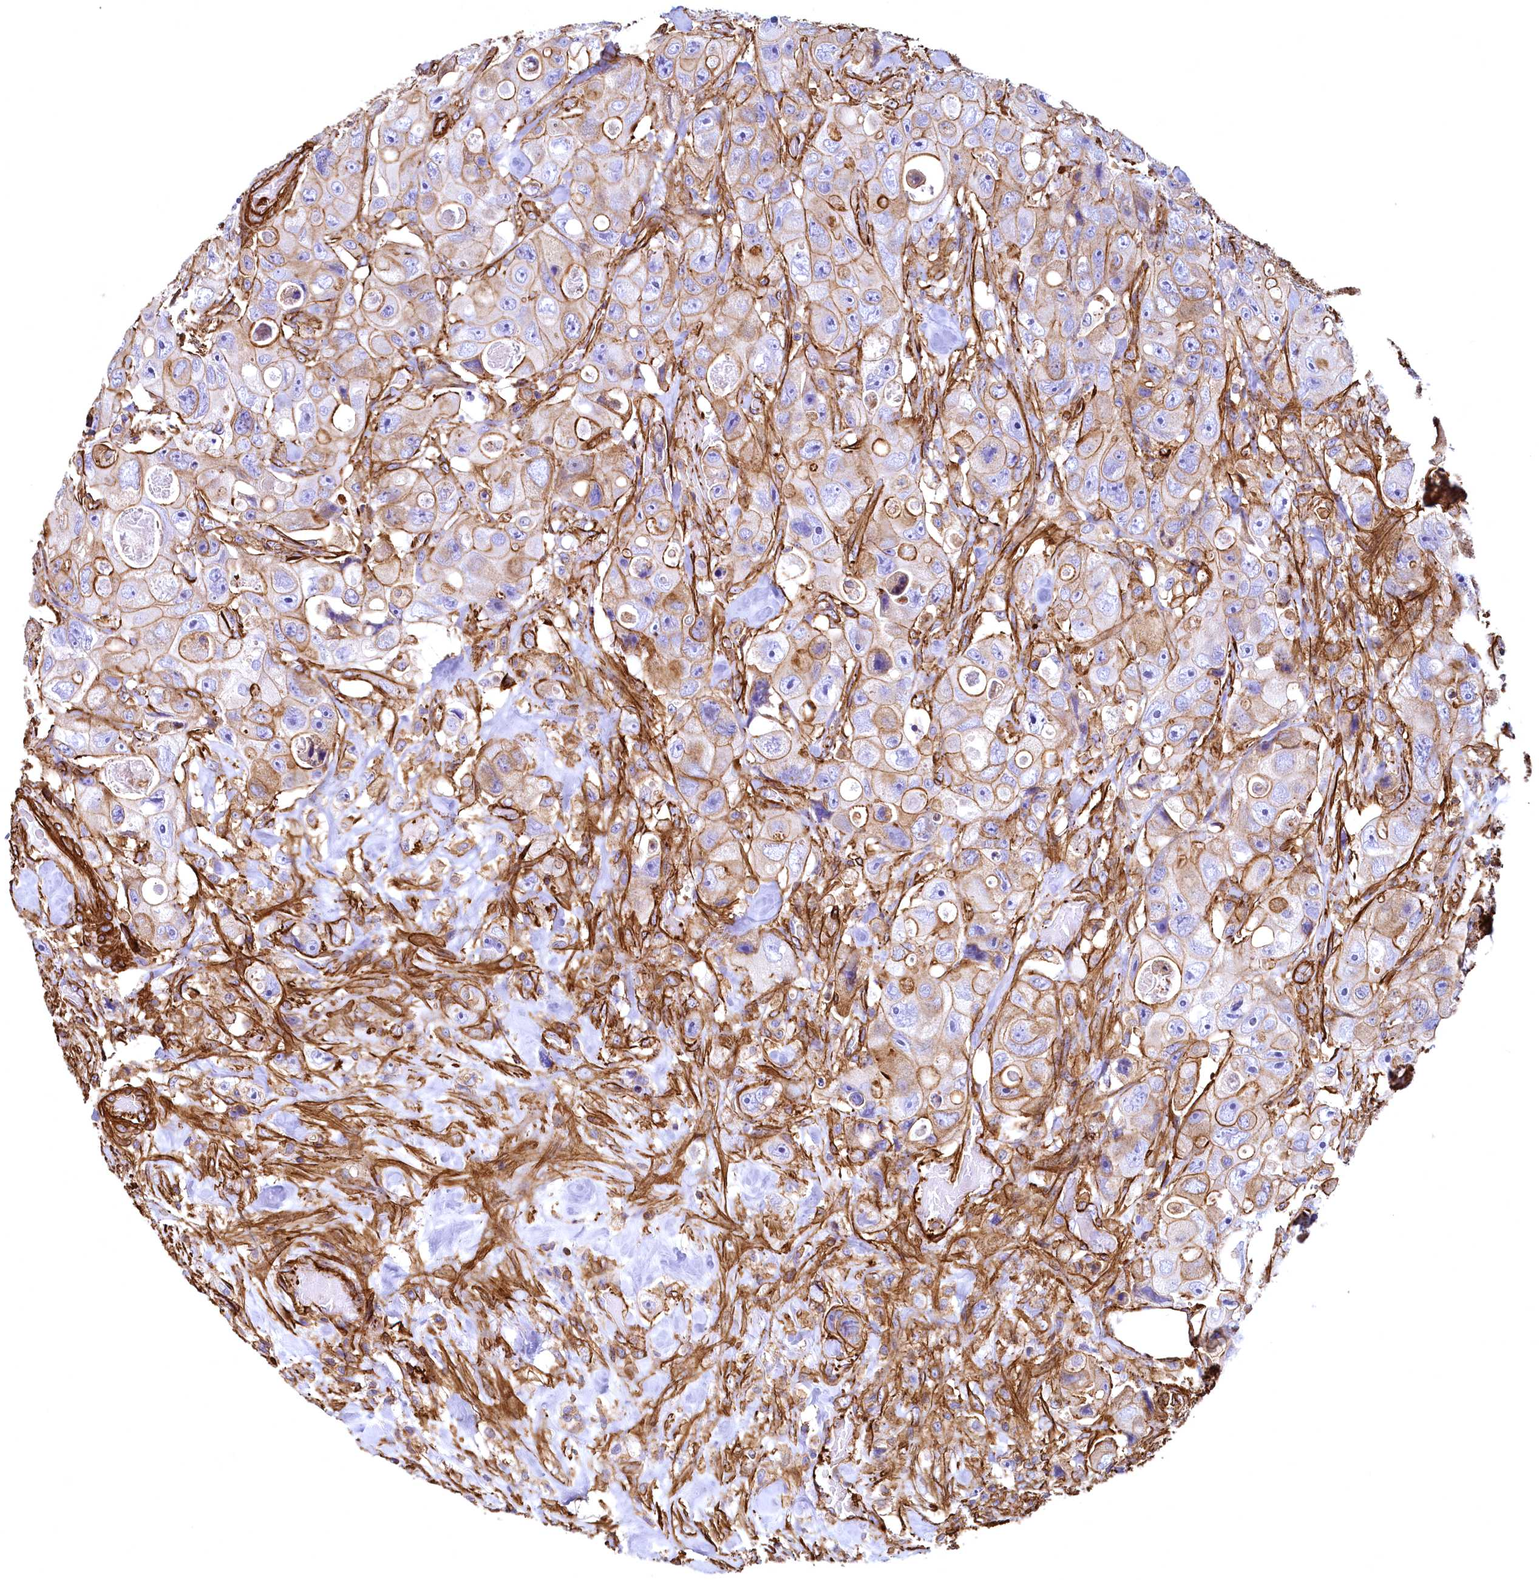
{"staining": {"intensity": "moderate", "quantity": "25%-75%", "location": "cytoplasmic/membranous"}, "tissue": "colorectal cancer", "cell_type": "Tumor cells", "image_type": "cancer", "snomed": [{"axis": "morphology", "description": "Adenocarcinoma, NOS"}, {"axis": "topography", "description": "Colon"}], "caption": "Protein expression analysis of human colorectal cancer (adenocarcinoma) reveals moderate cytoplasmic/membranous staining in about 25%-75% of tumor cells. (DAB (3,3'-diaminobenzidine) IHC, brown staining for protein, blue staining for nuclei).", "gene": "THBS1", "patient": {"sex": "female", "age": 46}}